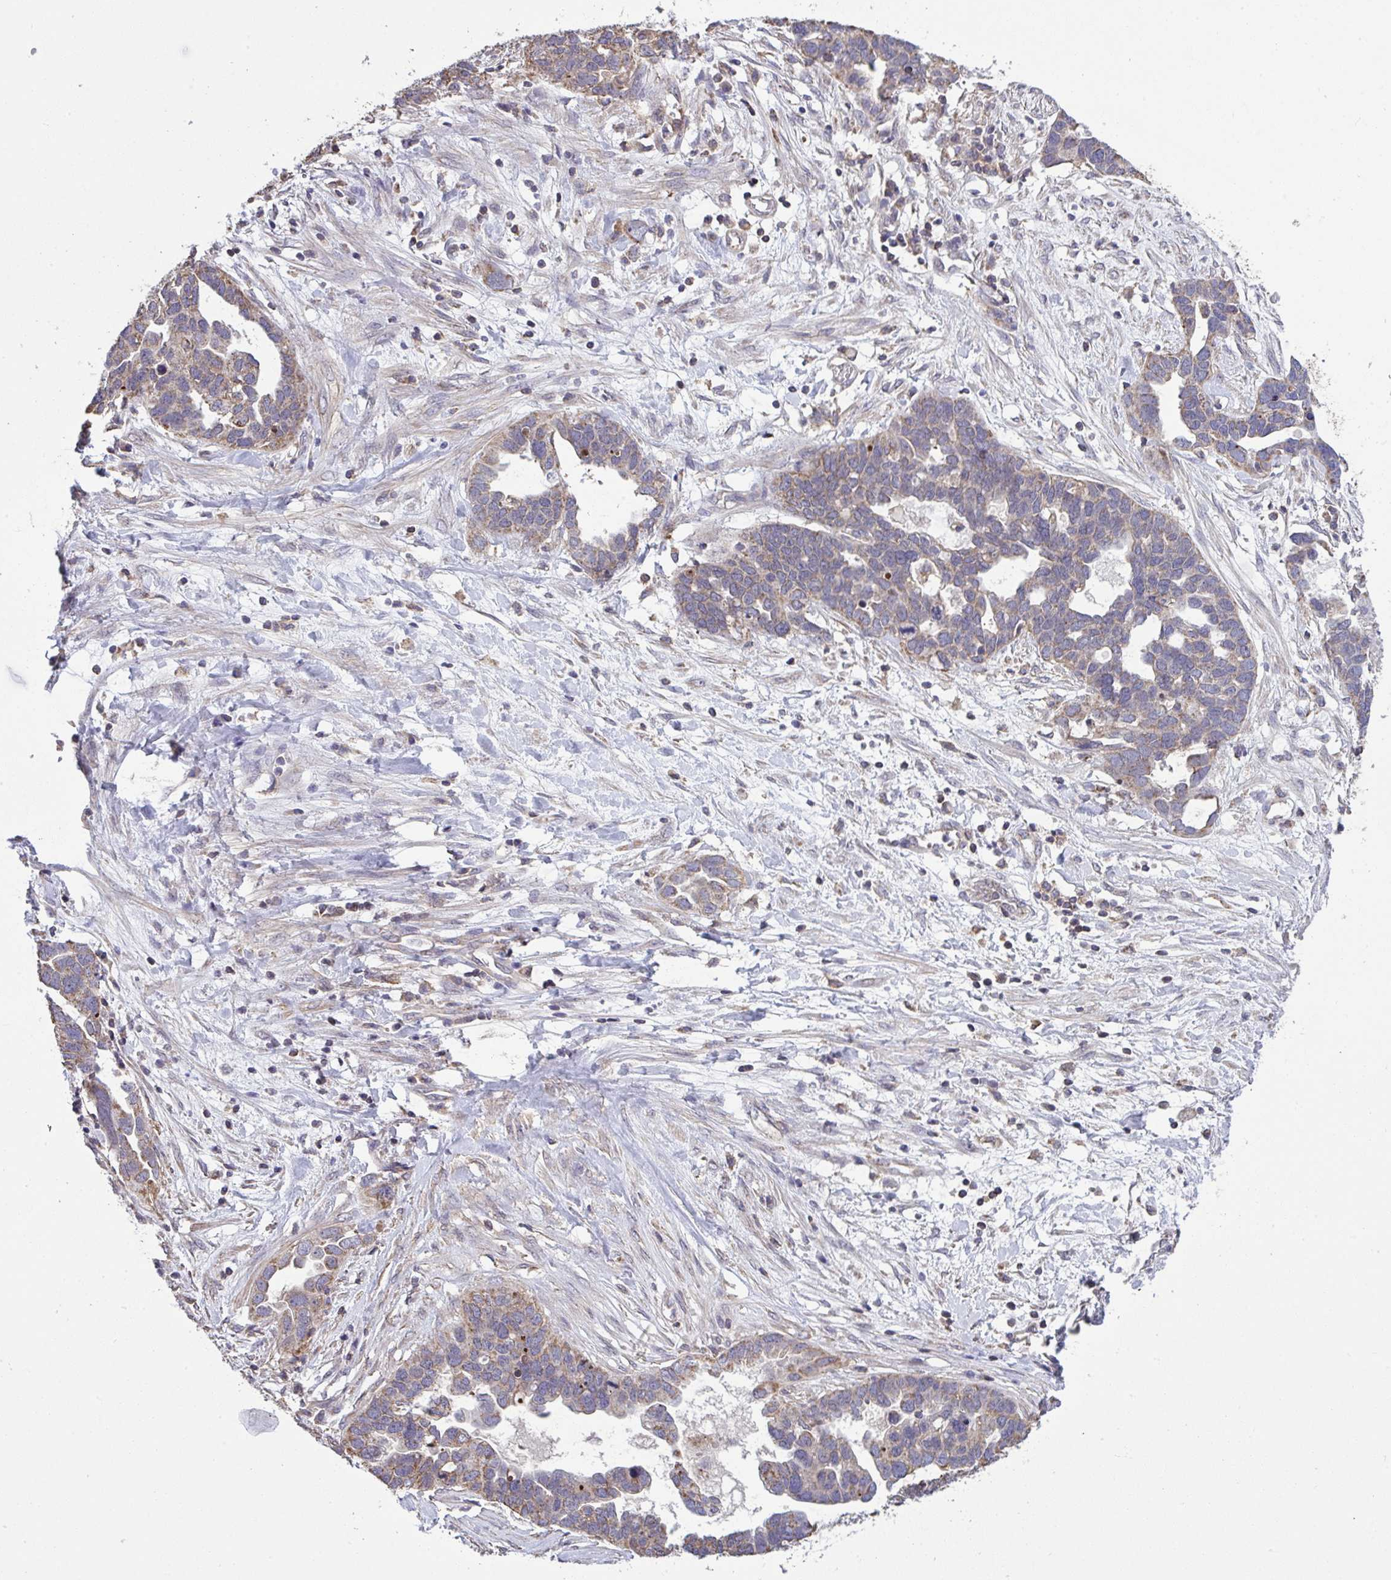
{"staining": {"intensity": "weak", "quantity": "25%-75%", "location": "cytoplasmic/membranous"}, "tissue": "ovarian cancer", "cell_type": "Tumor cells", "image_type": "cancer", "snomed": [{"axis": "morphology", "description": "Cystadenocarcinoma, serous, NOS"}, {"axis": "topography", "description": "Ovary"}], "caption": "IHC image of neoplastic tissue: ovarian serous cystadenocarcinoma stained using immunohistochemistry displays low levels of weak protein expression localized specifically in the cytoplasmic/membranous of tumor cells, appearing as a cytoplasmic/membranous brown color.", "gene": "PPM1H", "patient": {"sex": "female", "age": 54}}